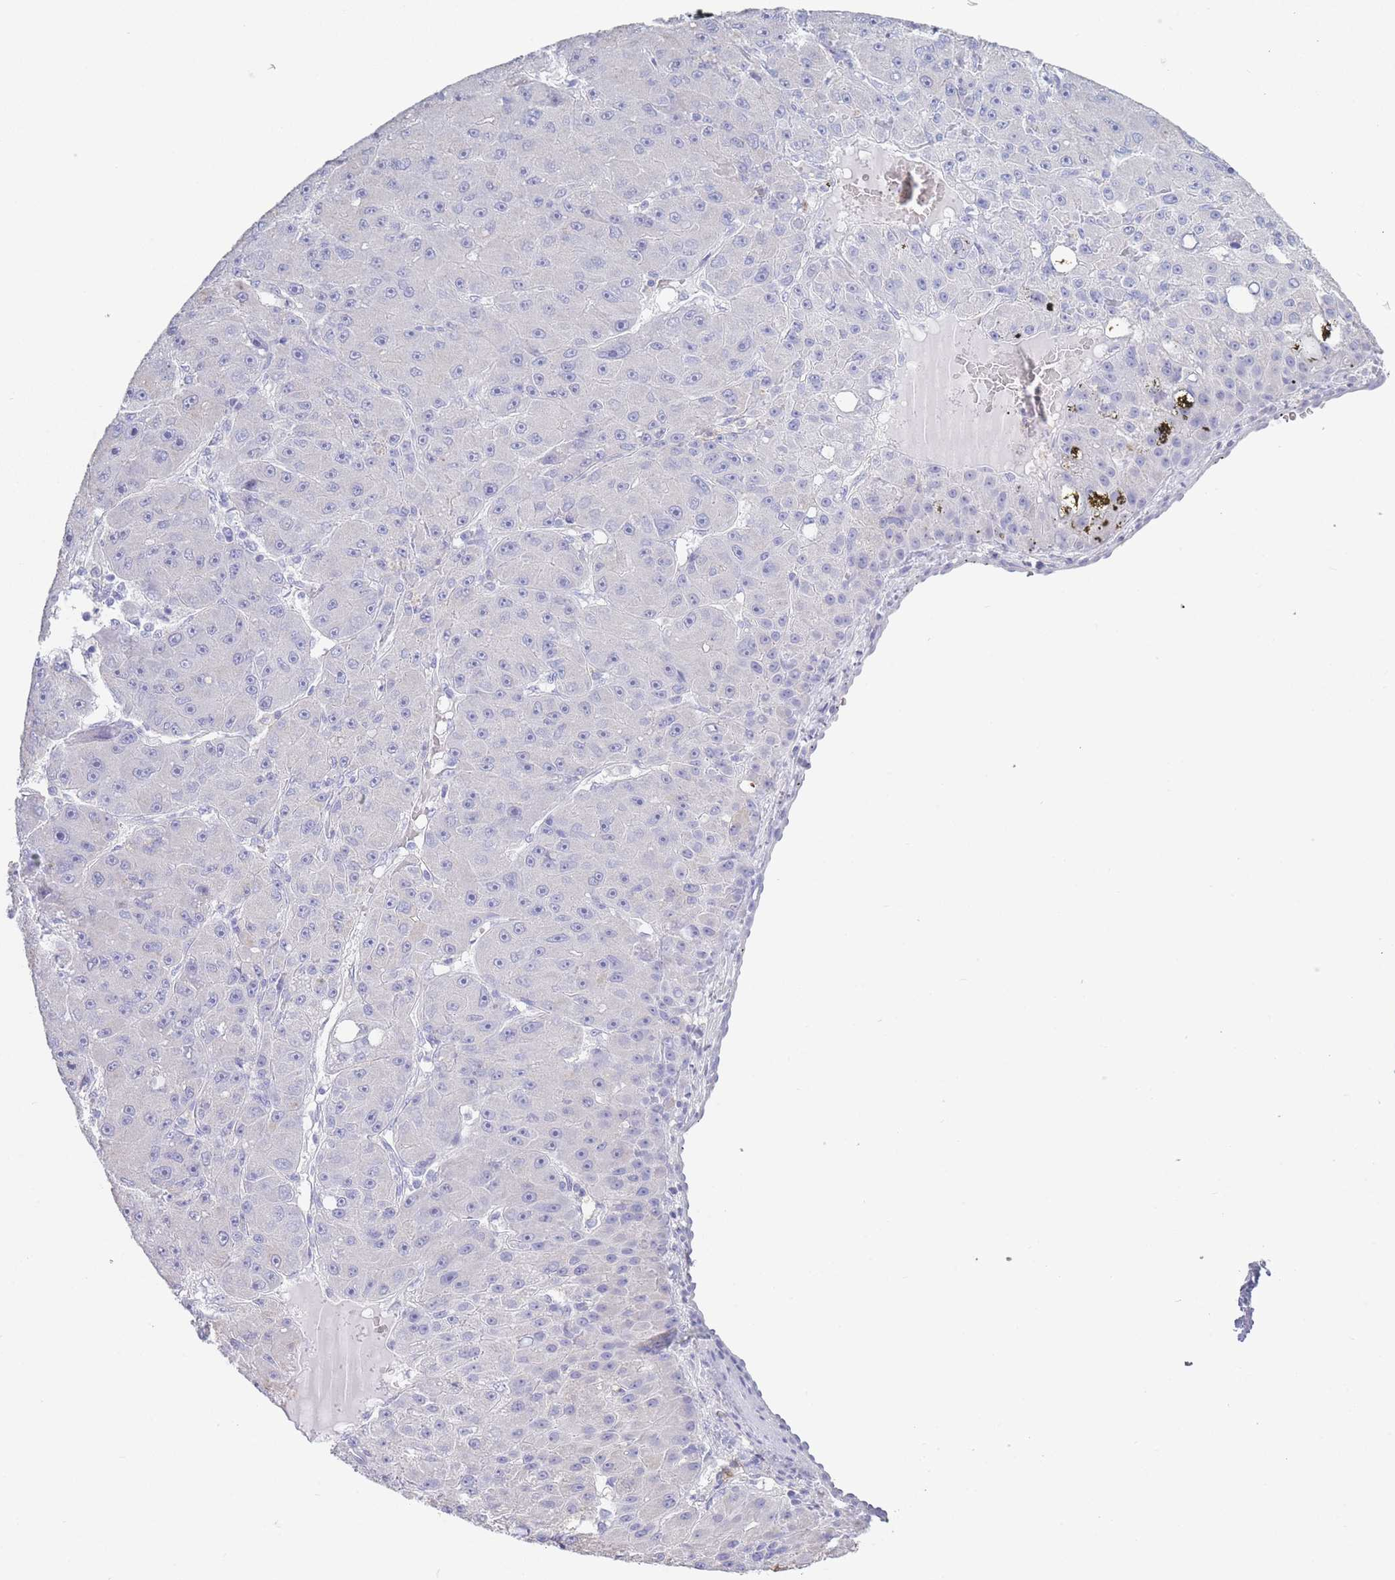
{"staining": {"intensity": "negative", "quantity": "none", "location": "none"}, "tissue": "liver cancer", "cell_type": "Tumor cells", "image_type": "cancer", "snomed": [{"axis": "morphology", "description": "Carcinoma, Hepatocellular, NOS"}, {"axis": "topography", "description": "Liver"}], "caption": "Liver cancer was stained to show a protein in brown. There is no significant expression in tumor cells.", "gene": "CD37", "patient": {"sex": "male", "age": 67}}